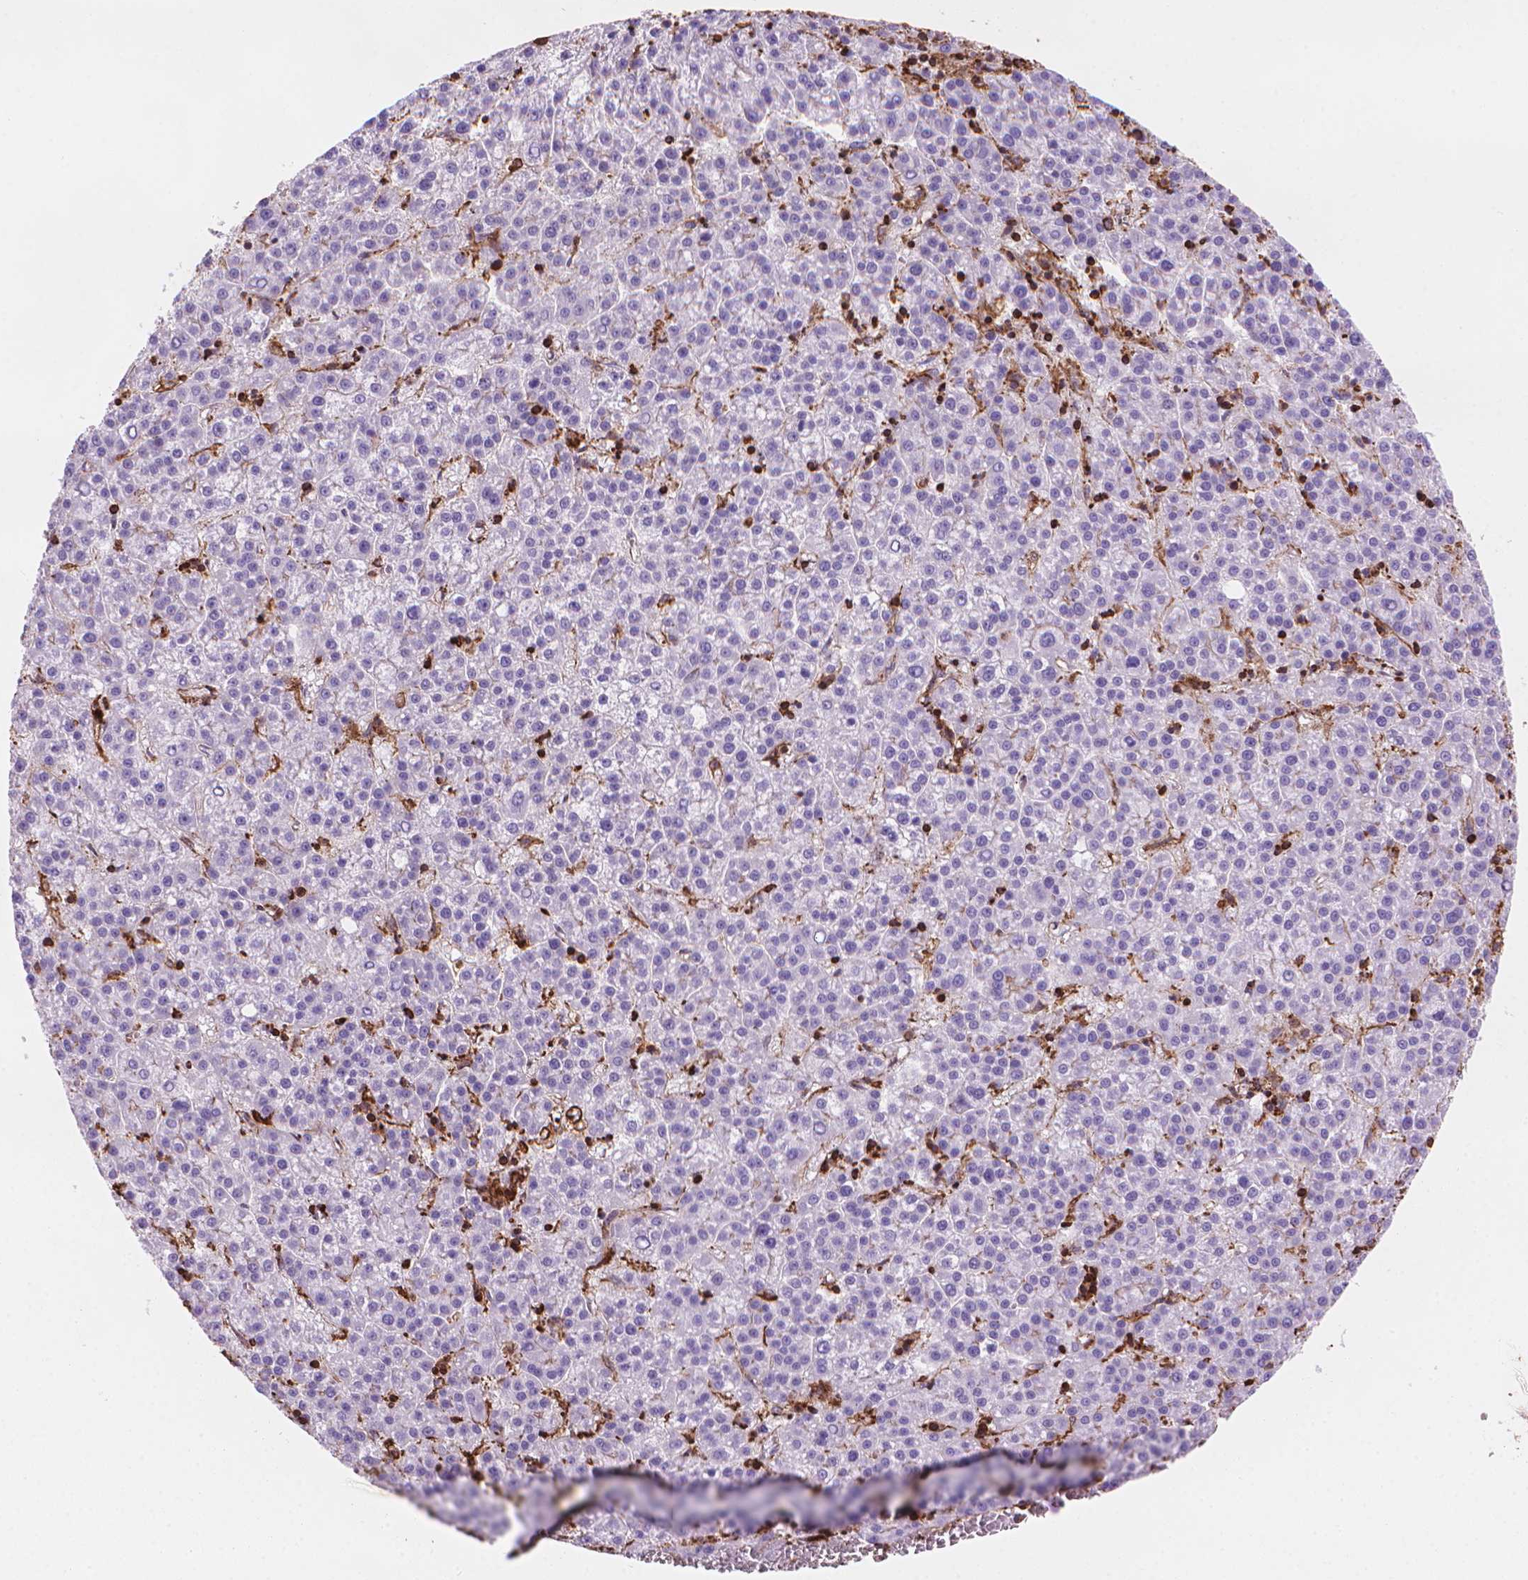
{"staining": {"intensity": "negative", "quantity": "none", "location": "none"}, "tissue": "liver cancer", "cell_type": "Tumor cells", "image_type": "cancer", "snomed": [{"axis": "morphology", "description": "Carcinoma, Hepatocellular, NOS"}, {"axis": "topography", "description": "Liver"}], "caption": "Immunohistochemistry (IHC) micrograph of human liver cancer stained for a protein (brown), which exhibits no expression in tumor cells. (DAB (3,3'-diaminobenzidine) immunohistochemistry, high magnification).", "gene": "PATJ", "patient": {"sex": "female", "age": 58}}